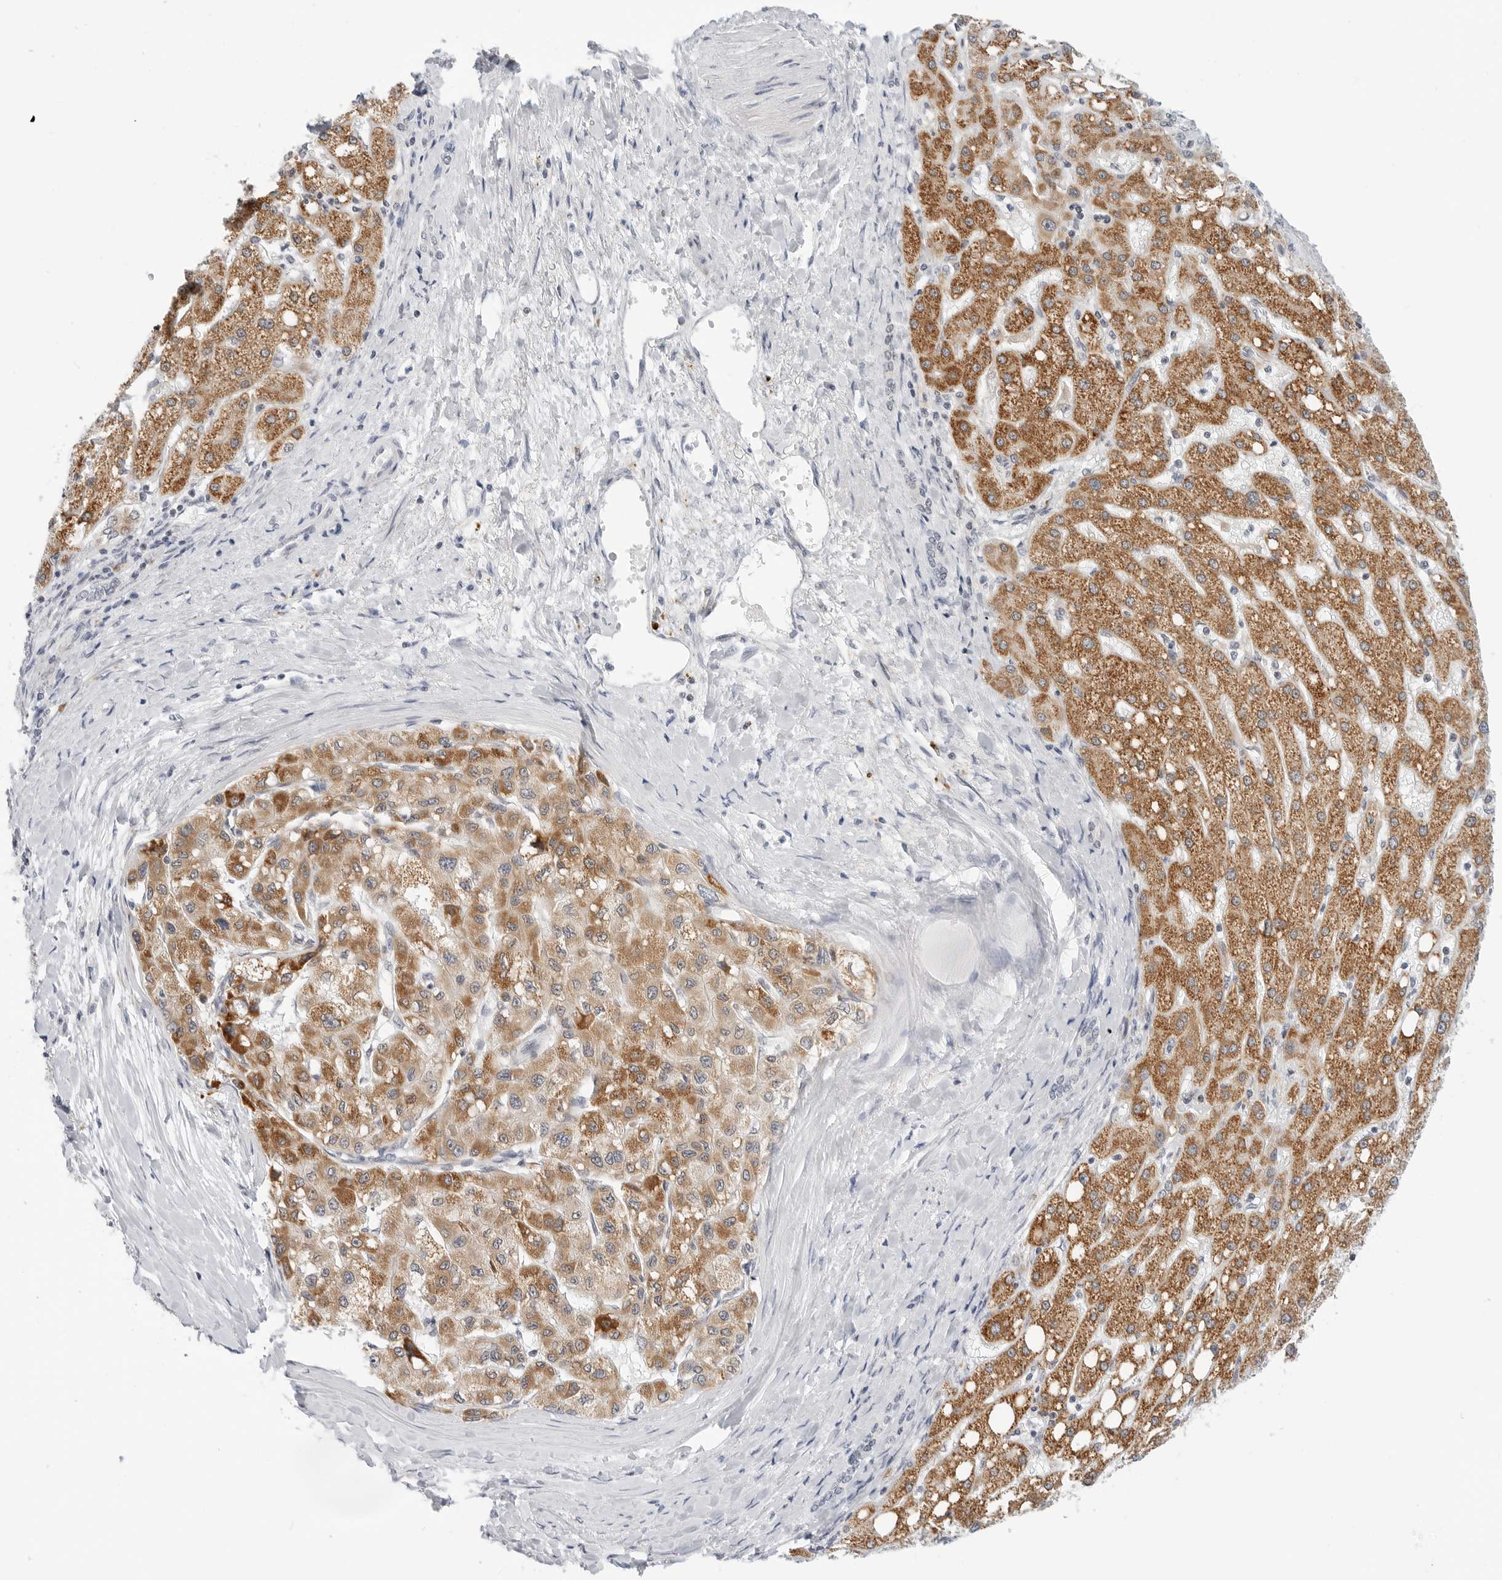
{"staining": {"intensity": "moderate", "quantity": ">75%", "location": "cytoplasmic/membranous"}, "tissue": "liver cancer", "cell_type": "Tumor cells", "image_type": "cancer", "snomed": [{"axis": "morphology", "description": "Carcinoma, Hepatocellular, NOS"}, {"axis": "topography", "description": "Liver"}], "caption": "A brown stain highlights moderate cytoplasmic/membranous expression of a protein in human hepatocellular carcinoma (liver) tumor cells. (Stains: DAB (3,3'-diaminobenzidine) in brown, nuclei in blue, Microscopy: brightfield microscopy at high magnification).", "gene": "TSEN2", "patient": {"sex": "male", "age": 80}}